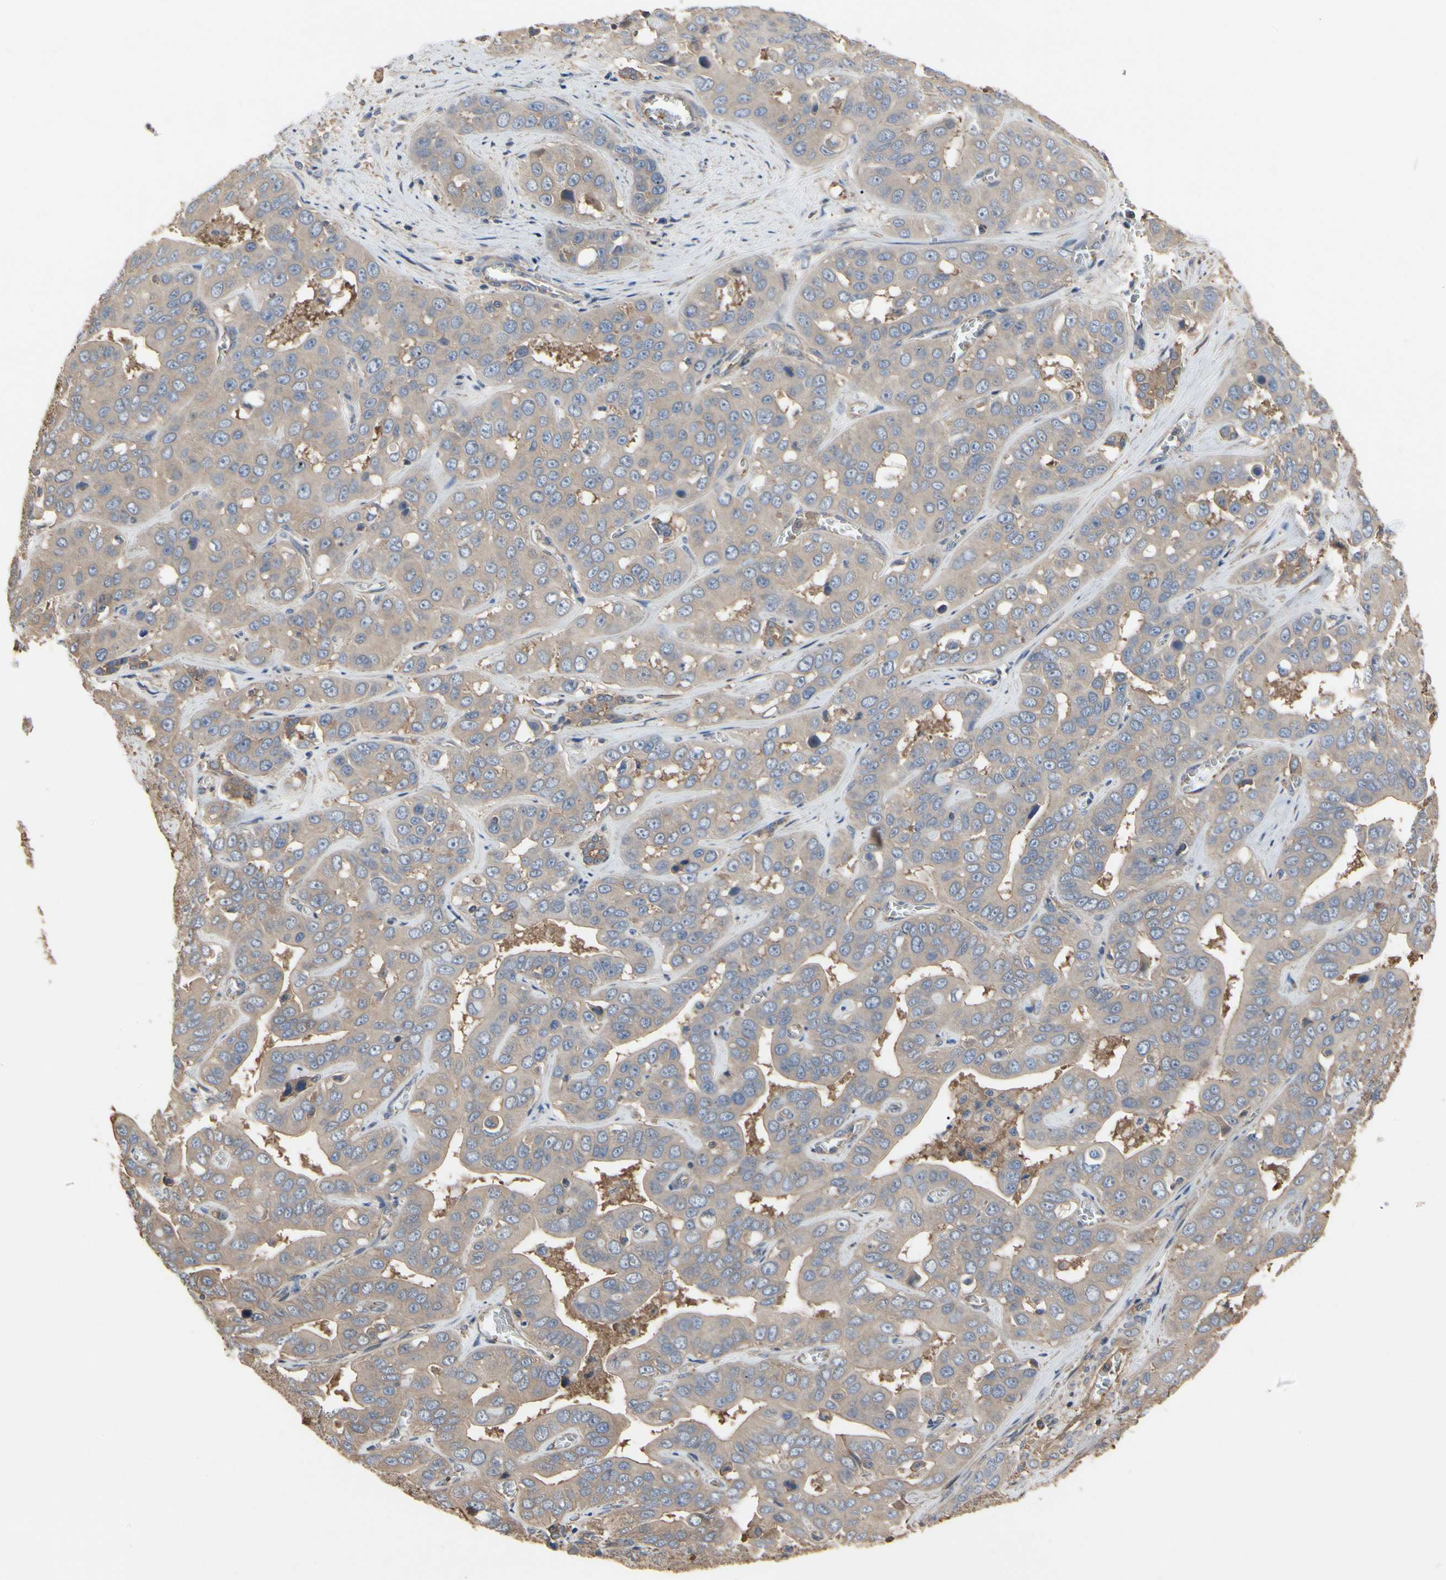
{"staining": {"intensity": "weak", "quantity": ">75%", "location": "cytoplasmic/membranous"}, "tissue": "liver cancer", "cell_type": "Tumor cells", "image_type": "cancer", "snomed": [{"axis": "morphology", "description": "Cholangiocarcinoma"}, {"axis": "topography", "description": "Liver"}], "caption": "Immunohistochemistry (DAB (3,3'-diaminobenzidine)) staining of liver cholangiocarcinoma displays weak cytoplasmic/membranous protein expression in approximately >75% of tumor cells.", "gene": "PDZK1", "patient": {"sex": "female", "age": 52}}